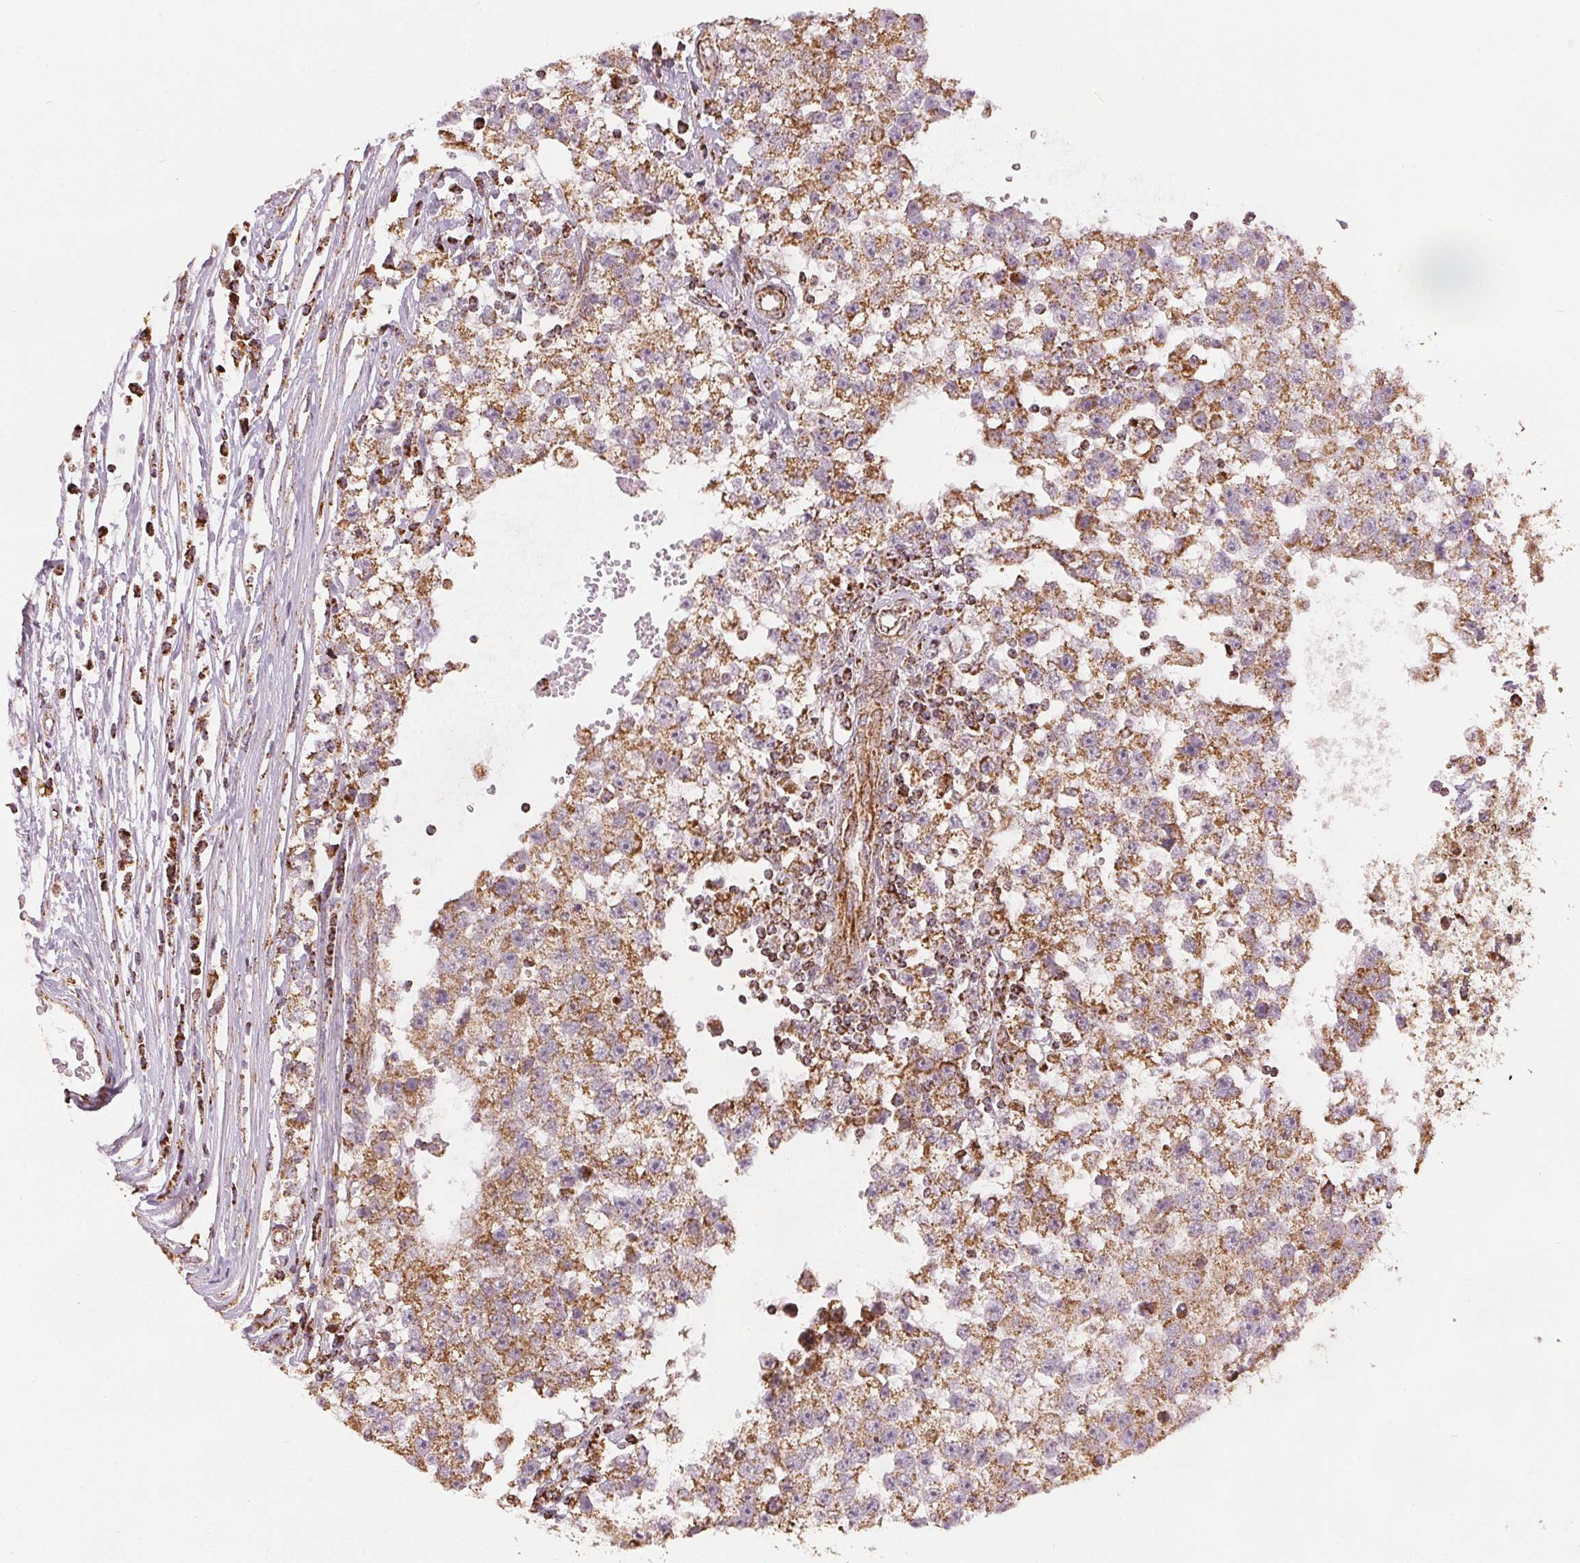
{"staining": {"intensity": "moderate", "quantity": ">75%", "location": "cytoplasmic/membranous"}, "tissue": "testis cancer", "cell_type": "Tumor cells", "image_type": "cancer", "snomed": [{"axis": "morphology", "description": "Seminoma, NOS"}, {"axis": "topography", "description": "Testis"}], "caption": "Immunohistochemistry (IHC) (DAB) staining of human testis cancer shows moderate cytoplasmic/membranous protein positivity in approximately >75% of tumor cells. (Brightfield microscopy of DAB IHC at high magnification).", "gene": "SDHB", "patient": {"sex": "male", "age": 34}}